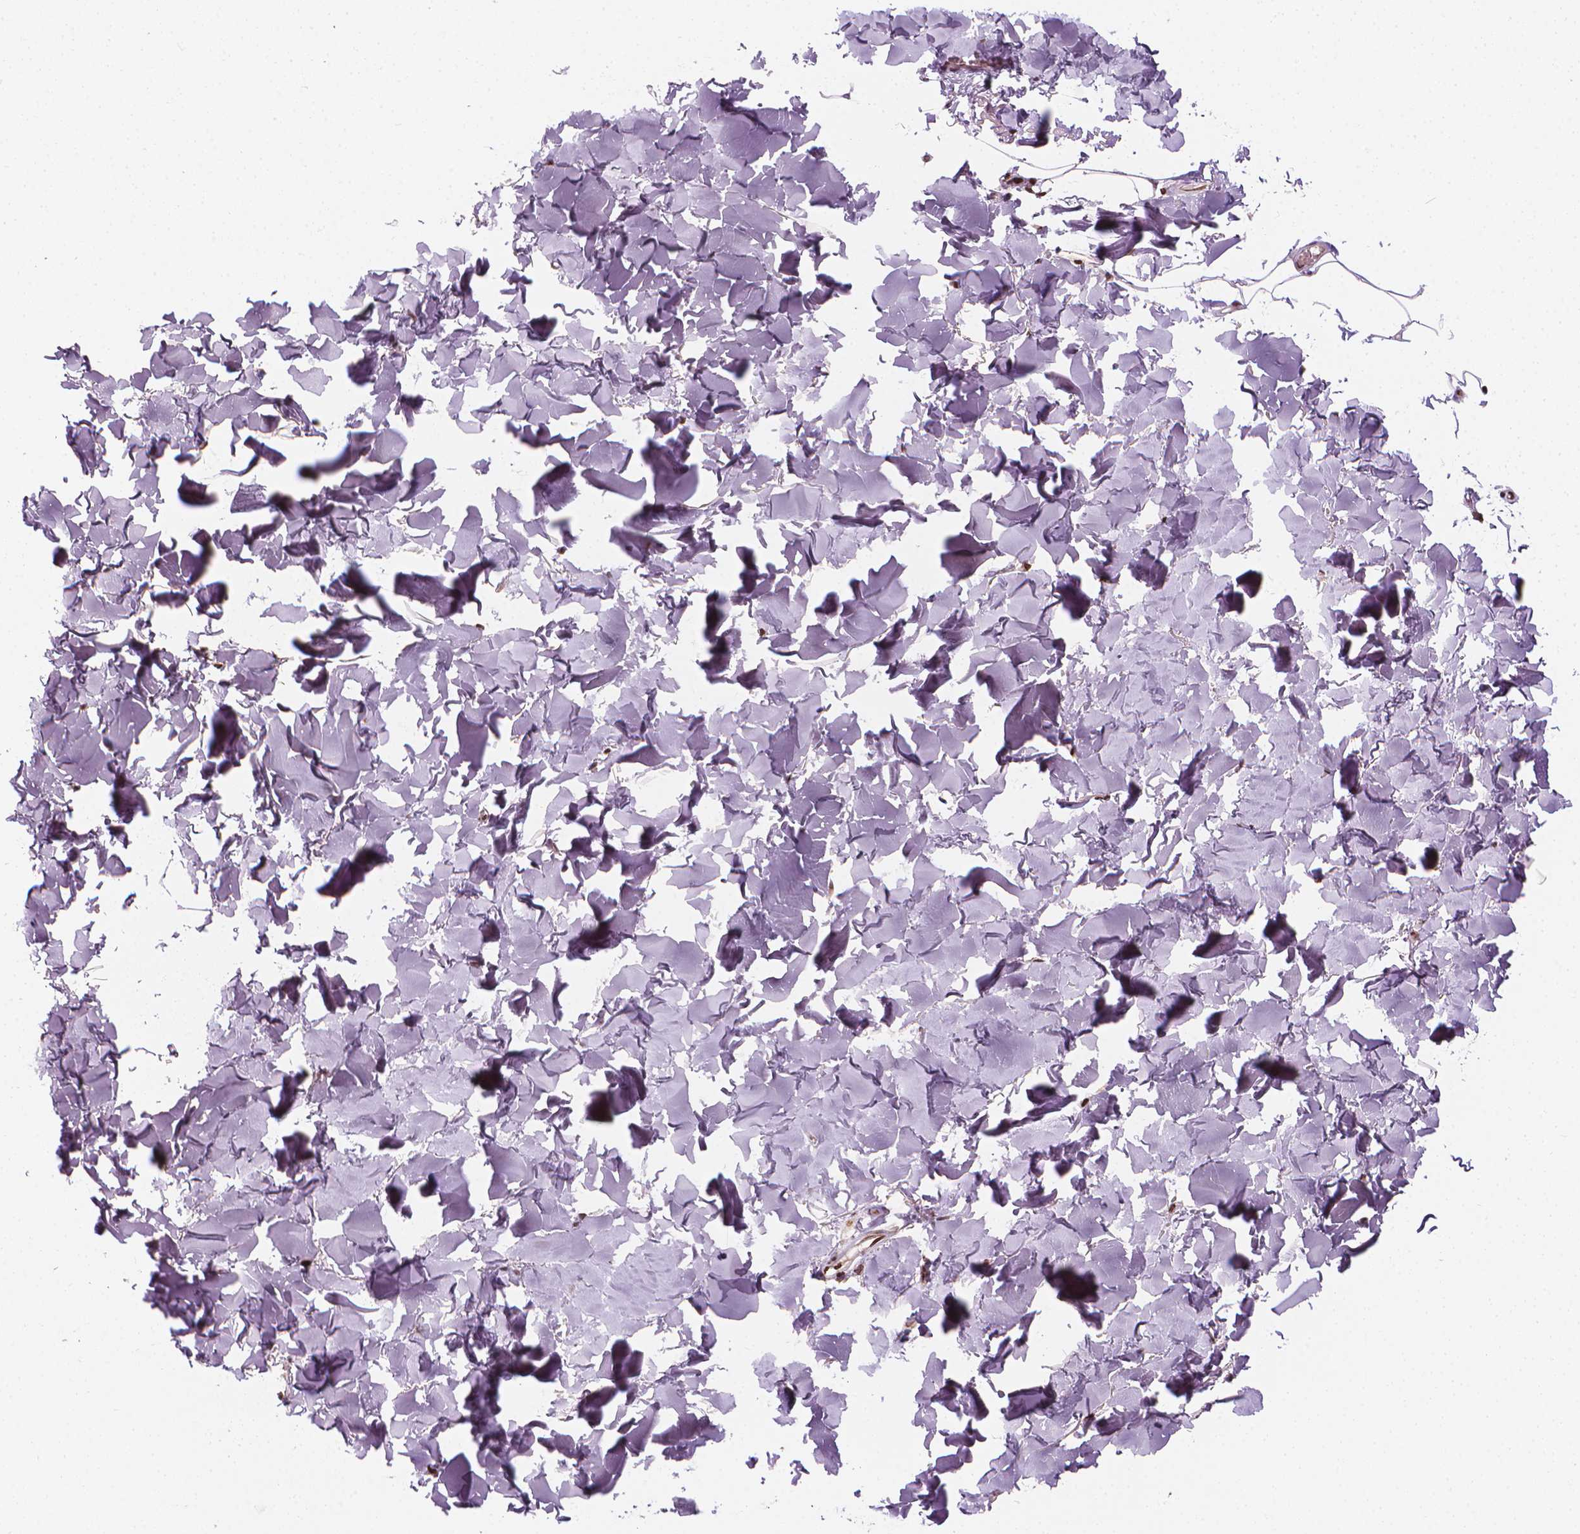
{"staining": {"intensity": "moderate", "quantity": "<25%", "location": "nuclear"}, "tissue": "adipose tissue", "cell_type": "Adipocytes", "image_type": "normal", "snomed": [{"axis": "morphology", "description": "Normal tissue, NOS"}, {"axis": "topography", "description": "Skin"}, {"axis": "topography", "description": "Peripheral nerve tissue"}], "caption": "A photomicrograph showing moderate nuclear positivity in about <25% of adipocytes in benign adipose tissue, as visualized by brown immunohistochemical staining.", "gene": "PIP4K2A", "patient": {"sex": "female", "age": 45}}